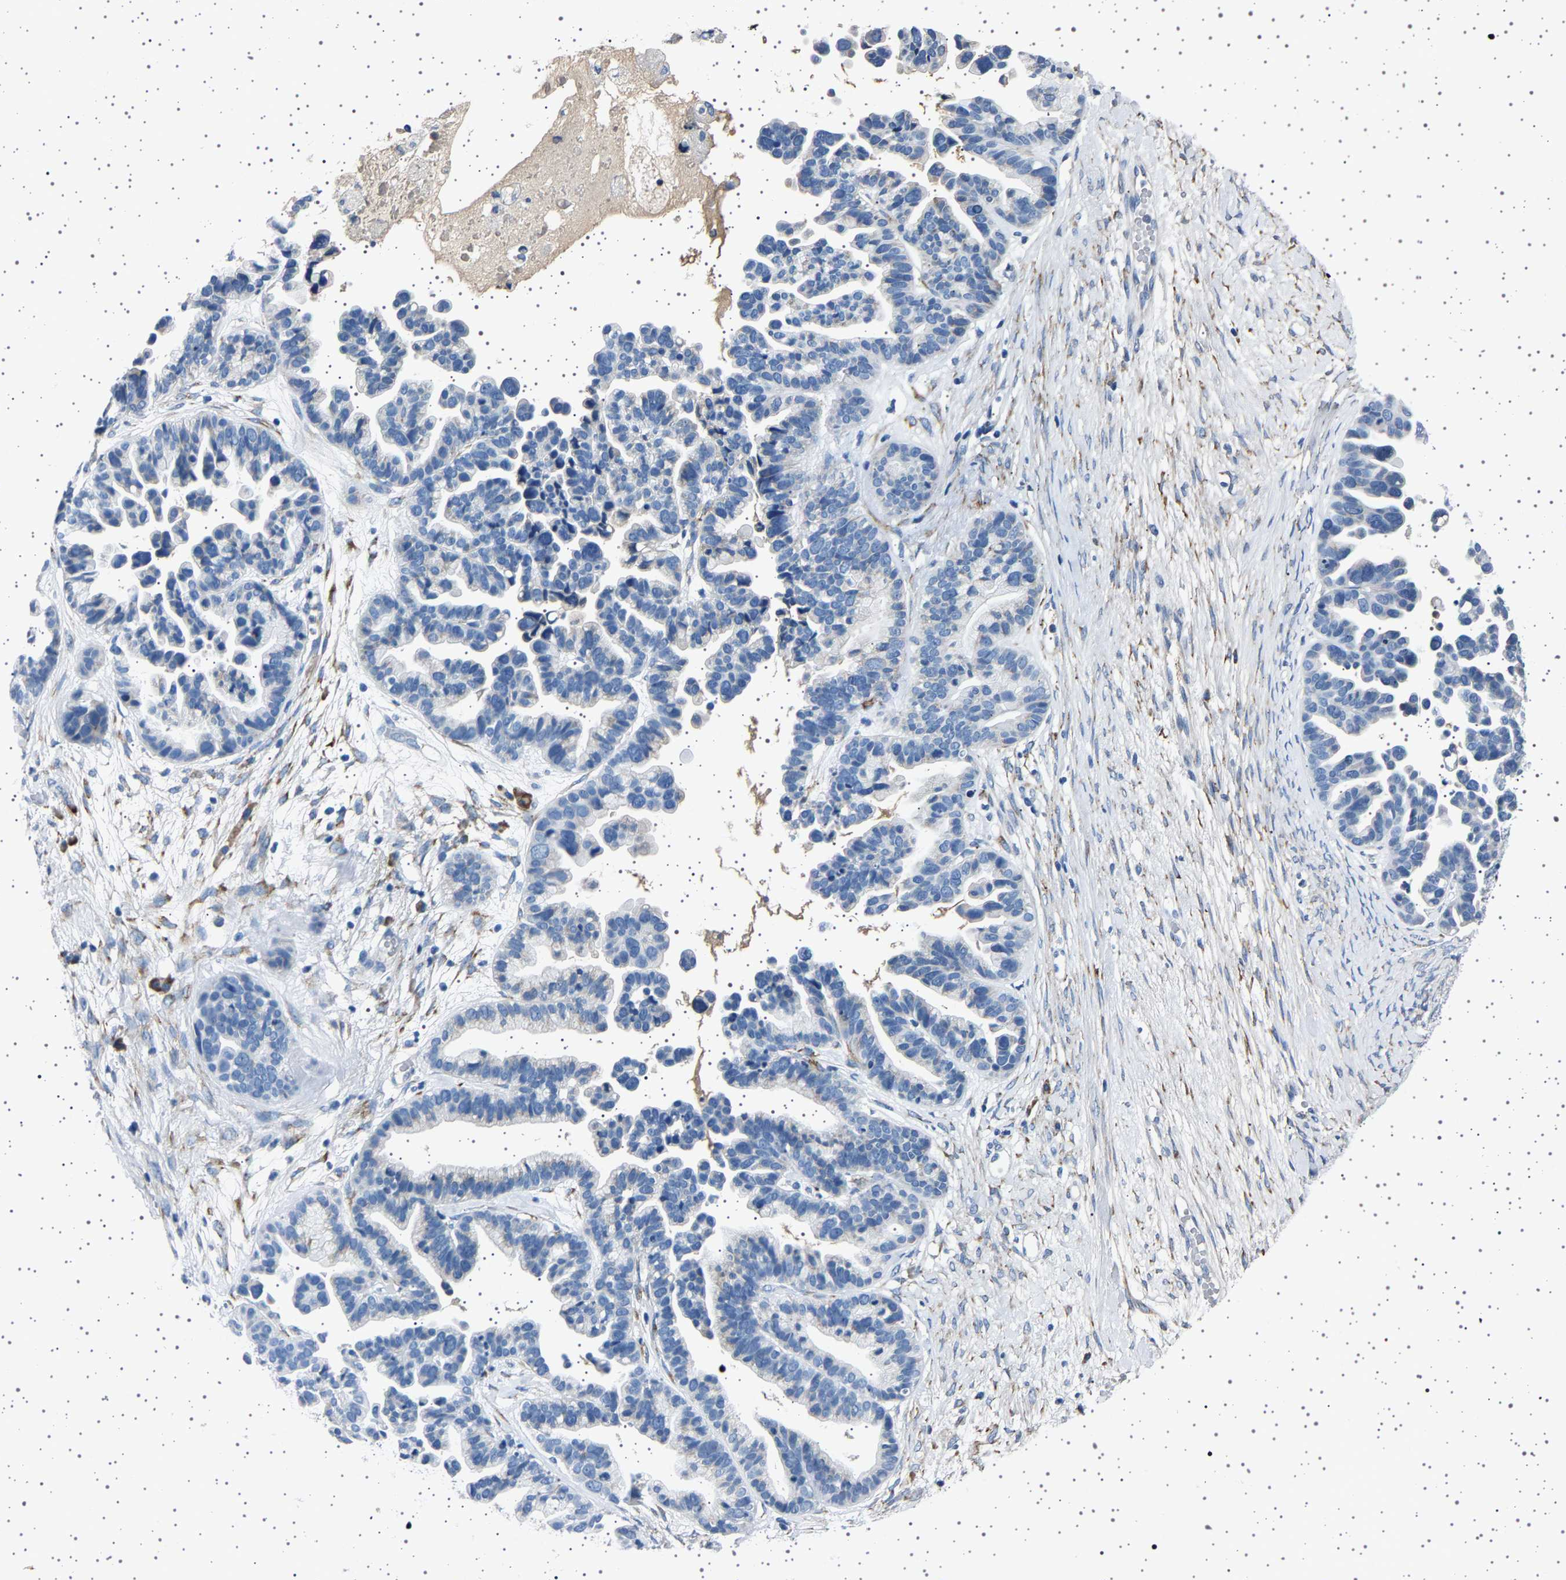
{"staining": {"intensity": "negative", "quantity": "none", "location": "none"}, "tissue": "ovarian cancer", "cell_type": "Tumor cells", "image_type": "cancer", "snomed": [{"axis": "morphology", "description": "Cystadenocarcinoma, serous, NOS"}, {"axis": "topography", "description": "Ovary"}], "caption": "This is a photomicrograph of immunohistochemistry (IHC) staining of ovarian serous cystadenocarcinoma, which shows no expression in tumor cells. (IHC, brightfield microscopy, high magnification).", "gene": "FTCD", "patient": {"sex": "female", "age": 56}}